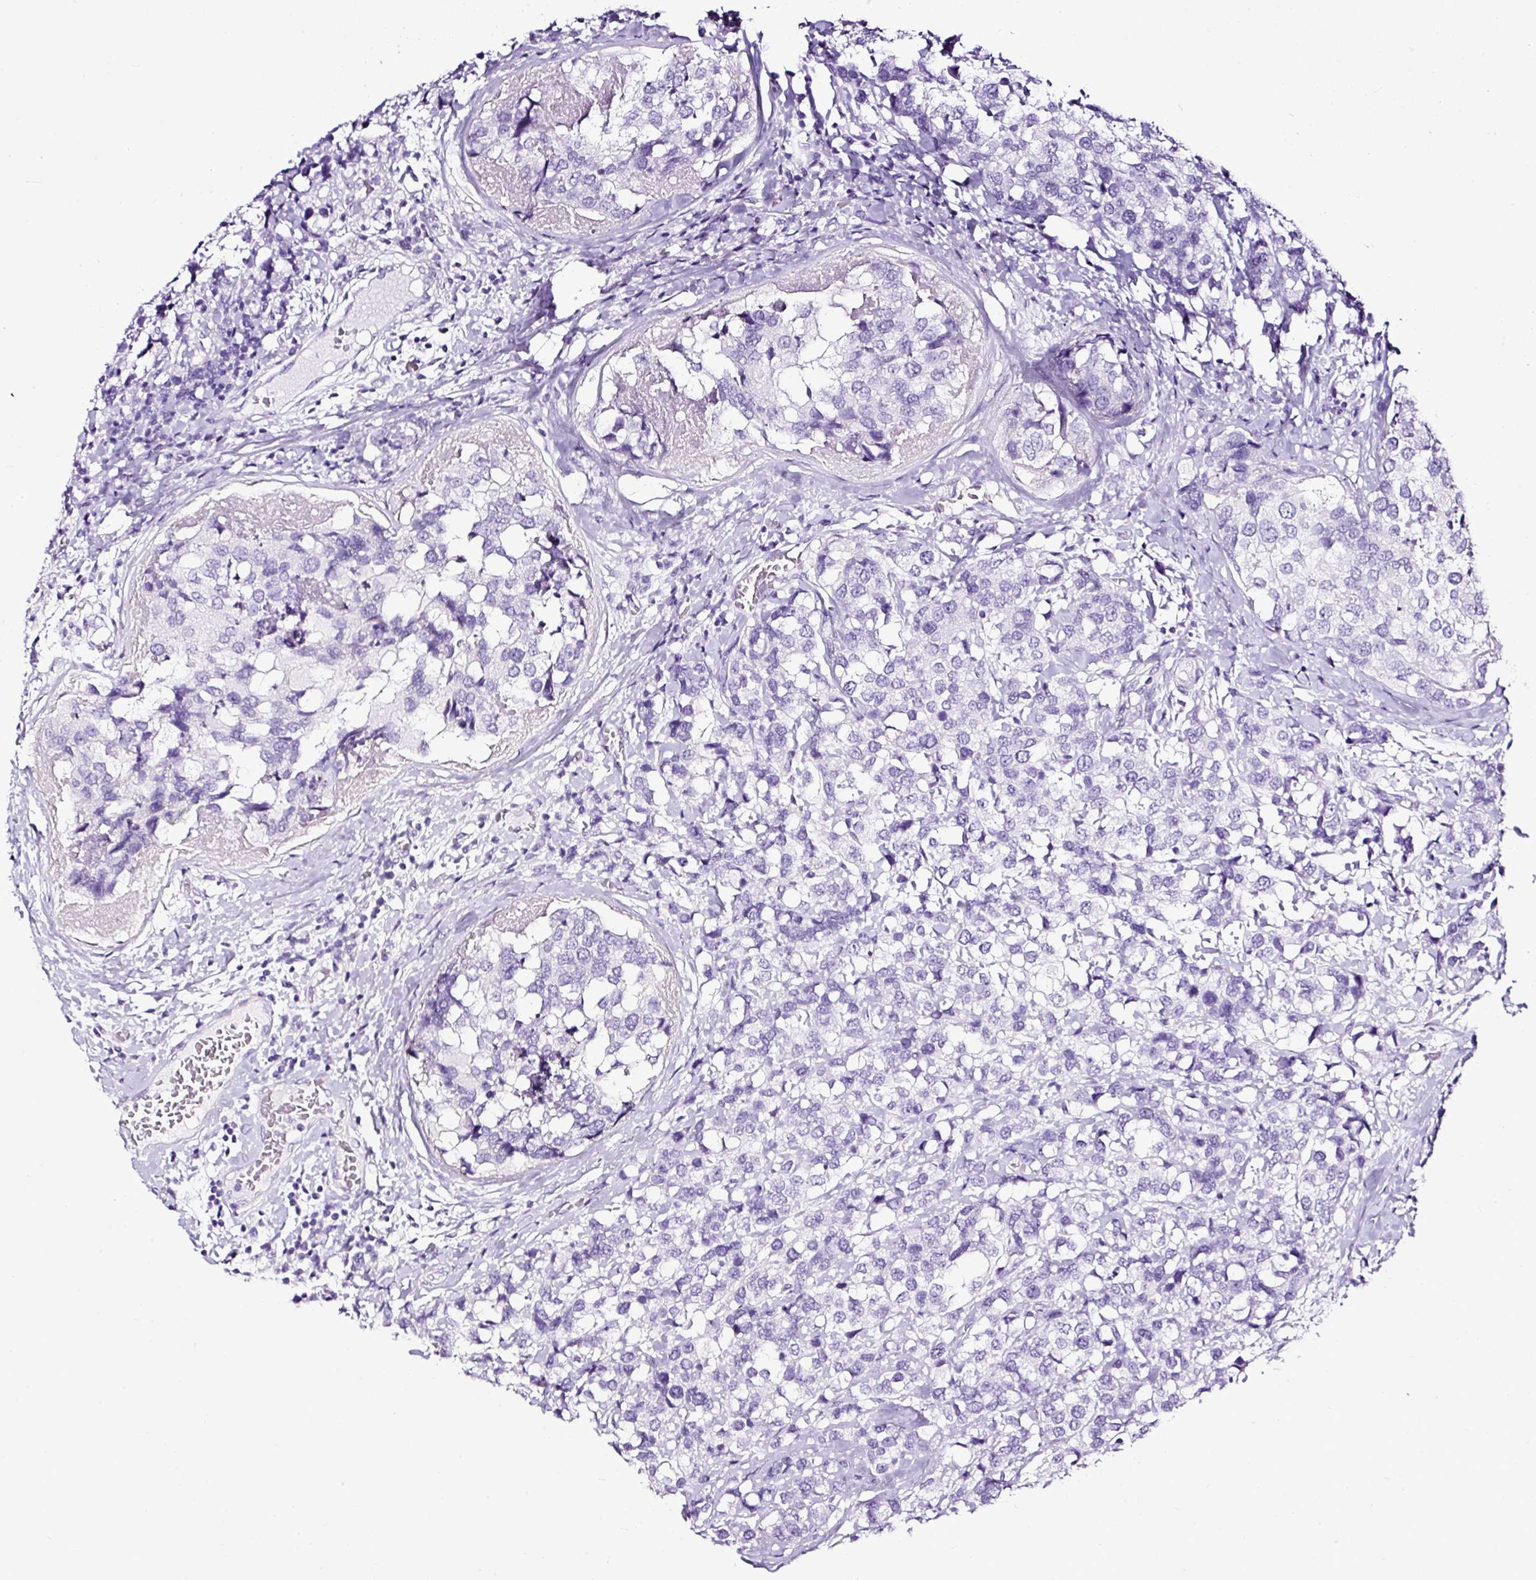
{"staining": {"intensity": "negative", "quantity": "none", "location": "none"}, "tissue": "breast cancer", "cell_type": "Tumor cells", "image_type": "cancer", "snomed": [{"axis": "morphology", "description": "Lobular carcinoma"}, {"axis": "topography", "description": "Breast"}], "caption": "IHC histopathology image of neoplastic tissue: human breast cancer (lobular carcinoma) stained with DAB (3,3'-diaminobenzidine) exhibits no significant protein positivity in tumor cells. The staining was performed using DAB (3,3'-diaminobenzidine) to visualize the protein expression in brown, while the nuclei were stained in blue with hematoxylin (Magnification: 20x).", "gene": "STOX2", "patient": {"sex": "female", "age": 59}}